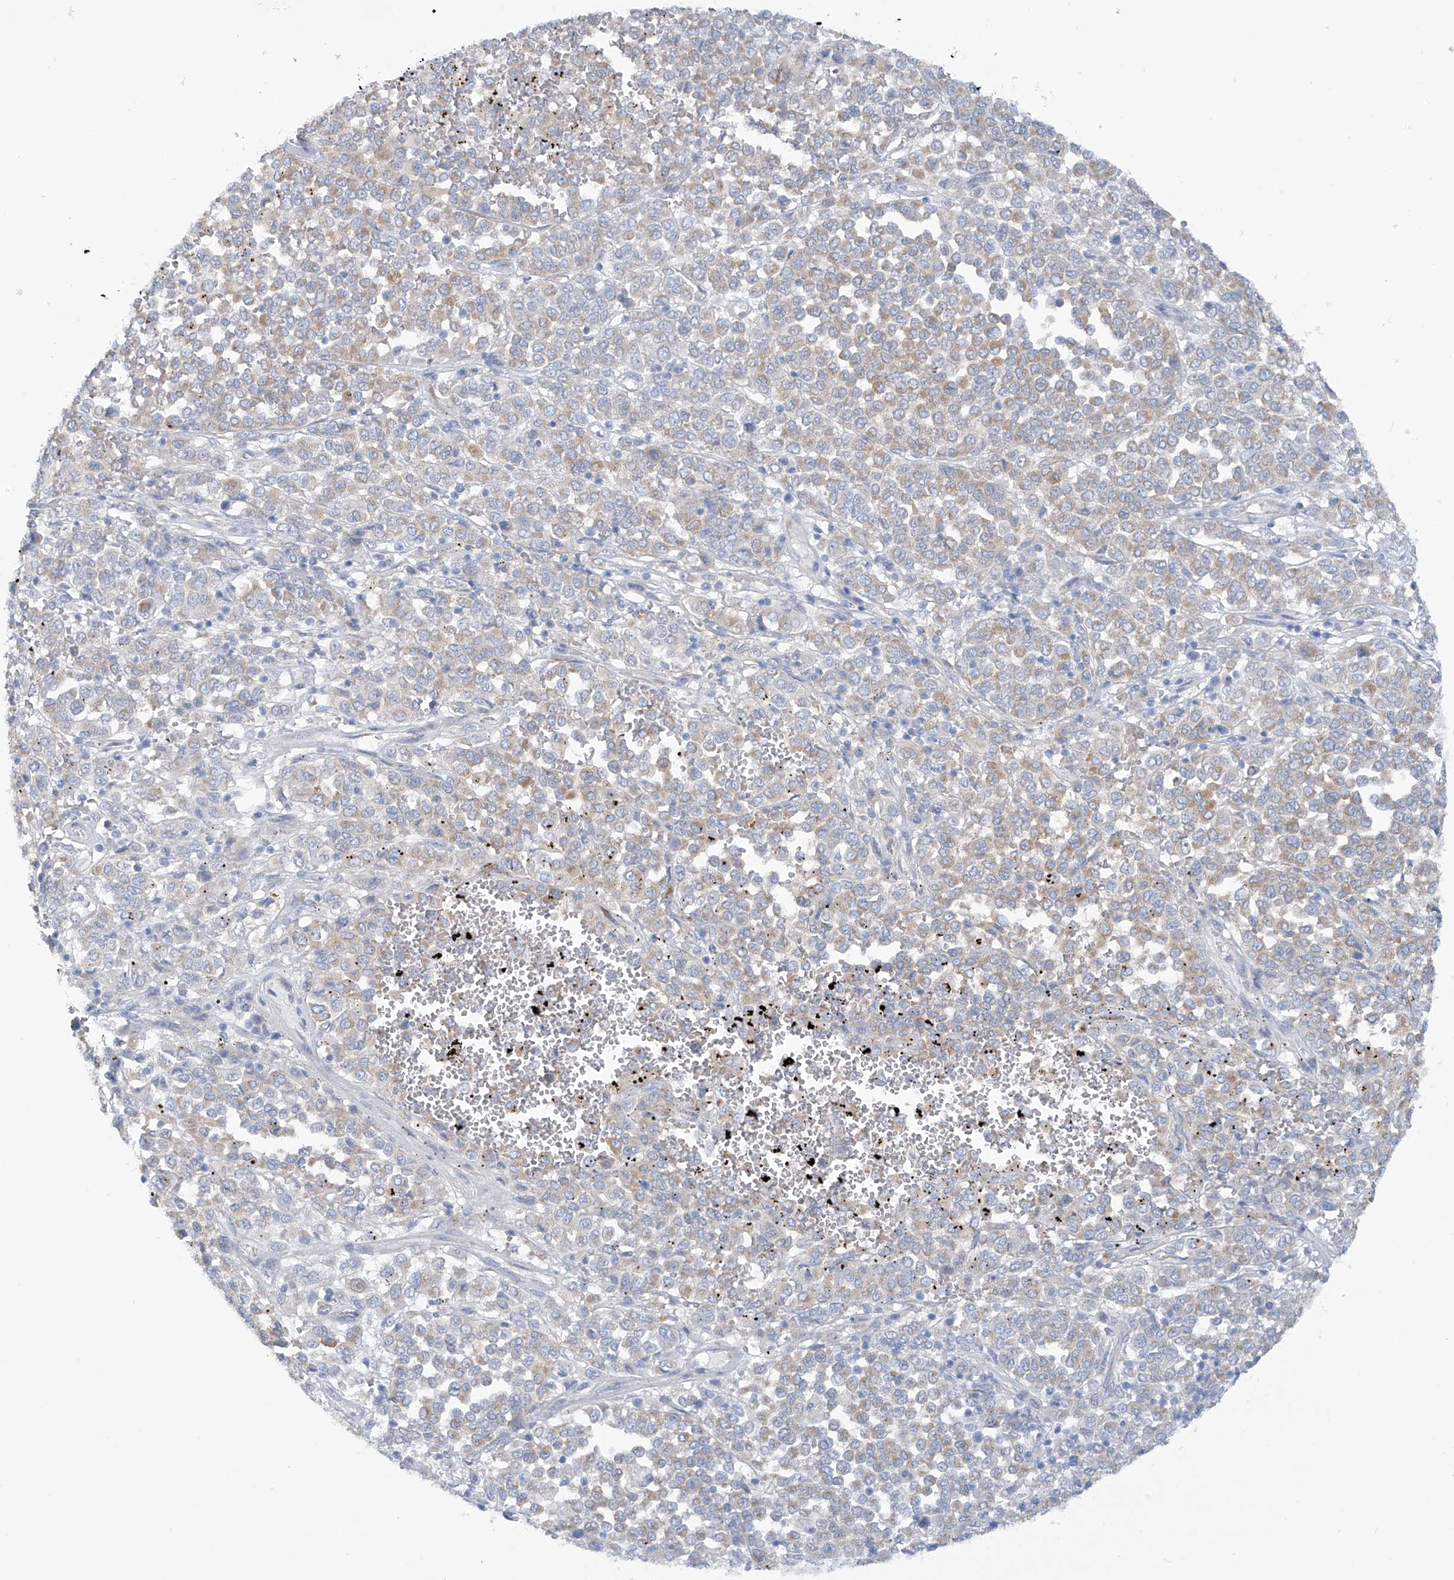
{"staining": {"intensity": "weak", "quantity": ">75%", "location": "cytoplasmic/membranous"}, "tissue": "melanoma", "cell_type": "Tumor cells", "image_type": "cancer", "snomed": [{"axis": "morphology", "description": "Malignant melanoma, Metastatic site"}, {"axis": "topography", "description": "Pancreas"}], "caption": "IHC of human melanoma demonstrates low levels of weak cytoplasmic/membranous positivity in about >75% of tumor cells. Nuclei are stained in blue.", "gene": "TRMT2B", "patient": {"sex": "female", "age": 30}}